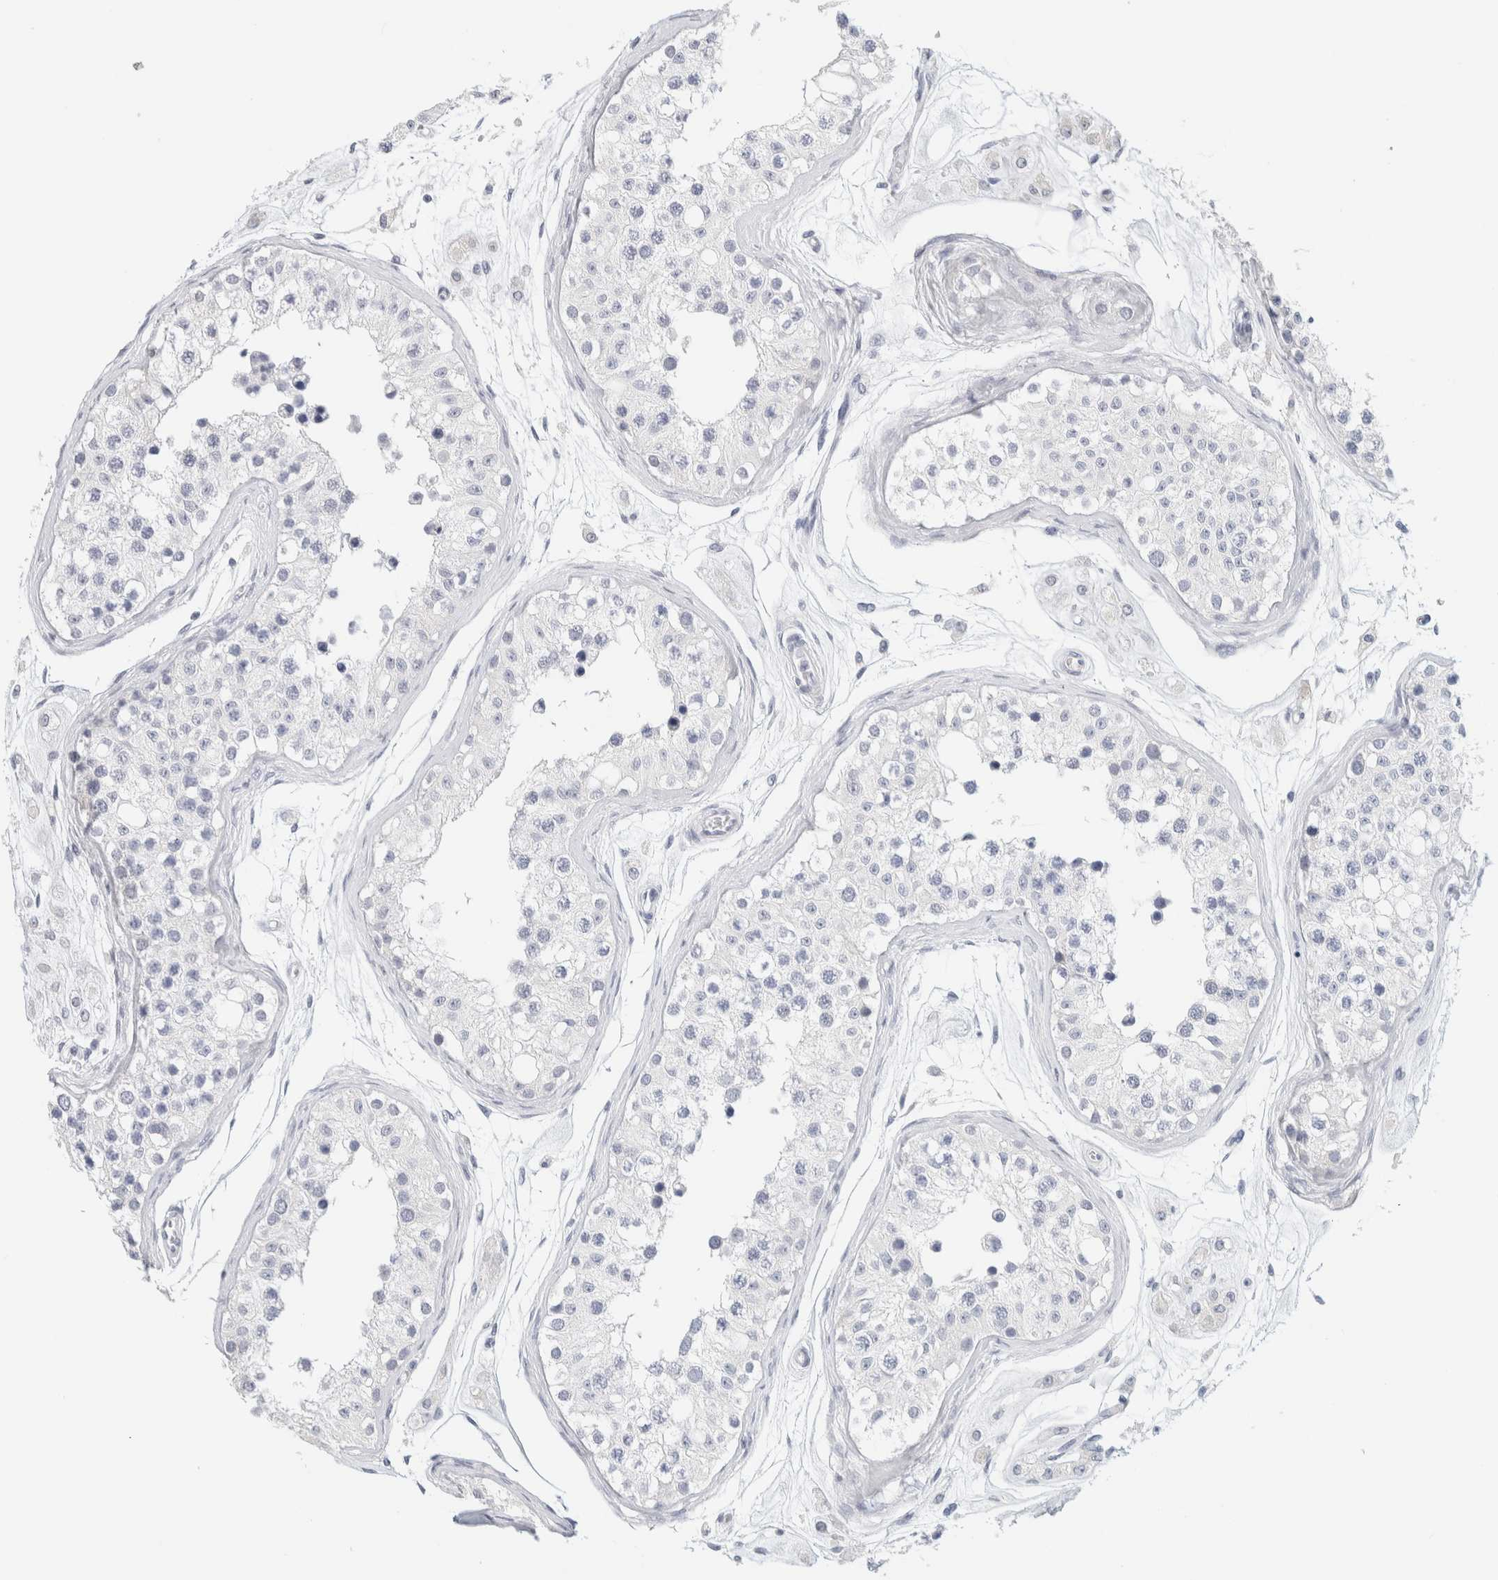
{"staining": {"intensity": "negative", "quantity": "none", "location": "none"}, "tissue": "testis", "cell_type": "Cells in seminiferous ducts", "image_type": "normal", "snomed": [{"axis": "morphology", "description": "Normal tissue, NOS"}, {"axis": "morphology", "description": "Adenocarcinoma, metastatic, NOS"}, {"axis": "topography", "description": "Testis"}], "caption": "Cells in seminiferous ducts are negative for protein expression in unremarkable human testis. Brightfield microscopy of immunohistochemistry (IHC) stained with DAB (brown) and hematoxylin (blue), captured at high magnification.", "gene": "NEFM", "patient": {"sex": "male", "age": 26}}